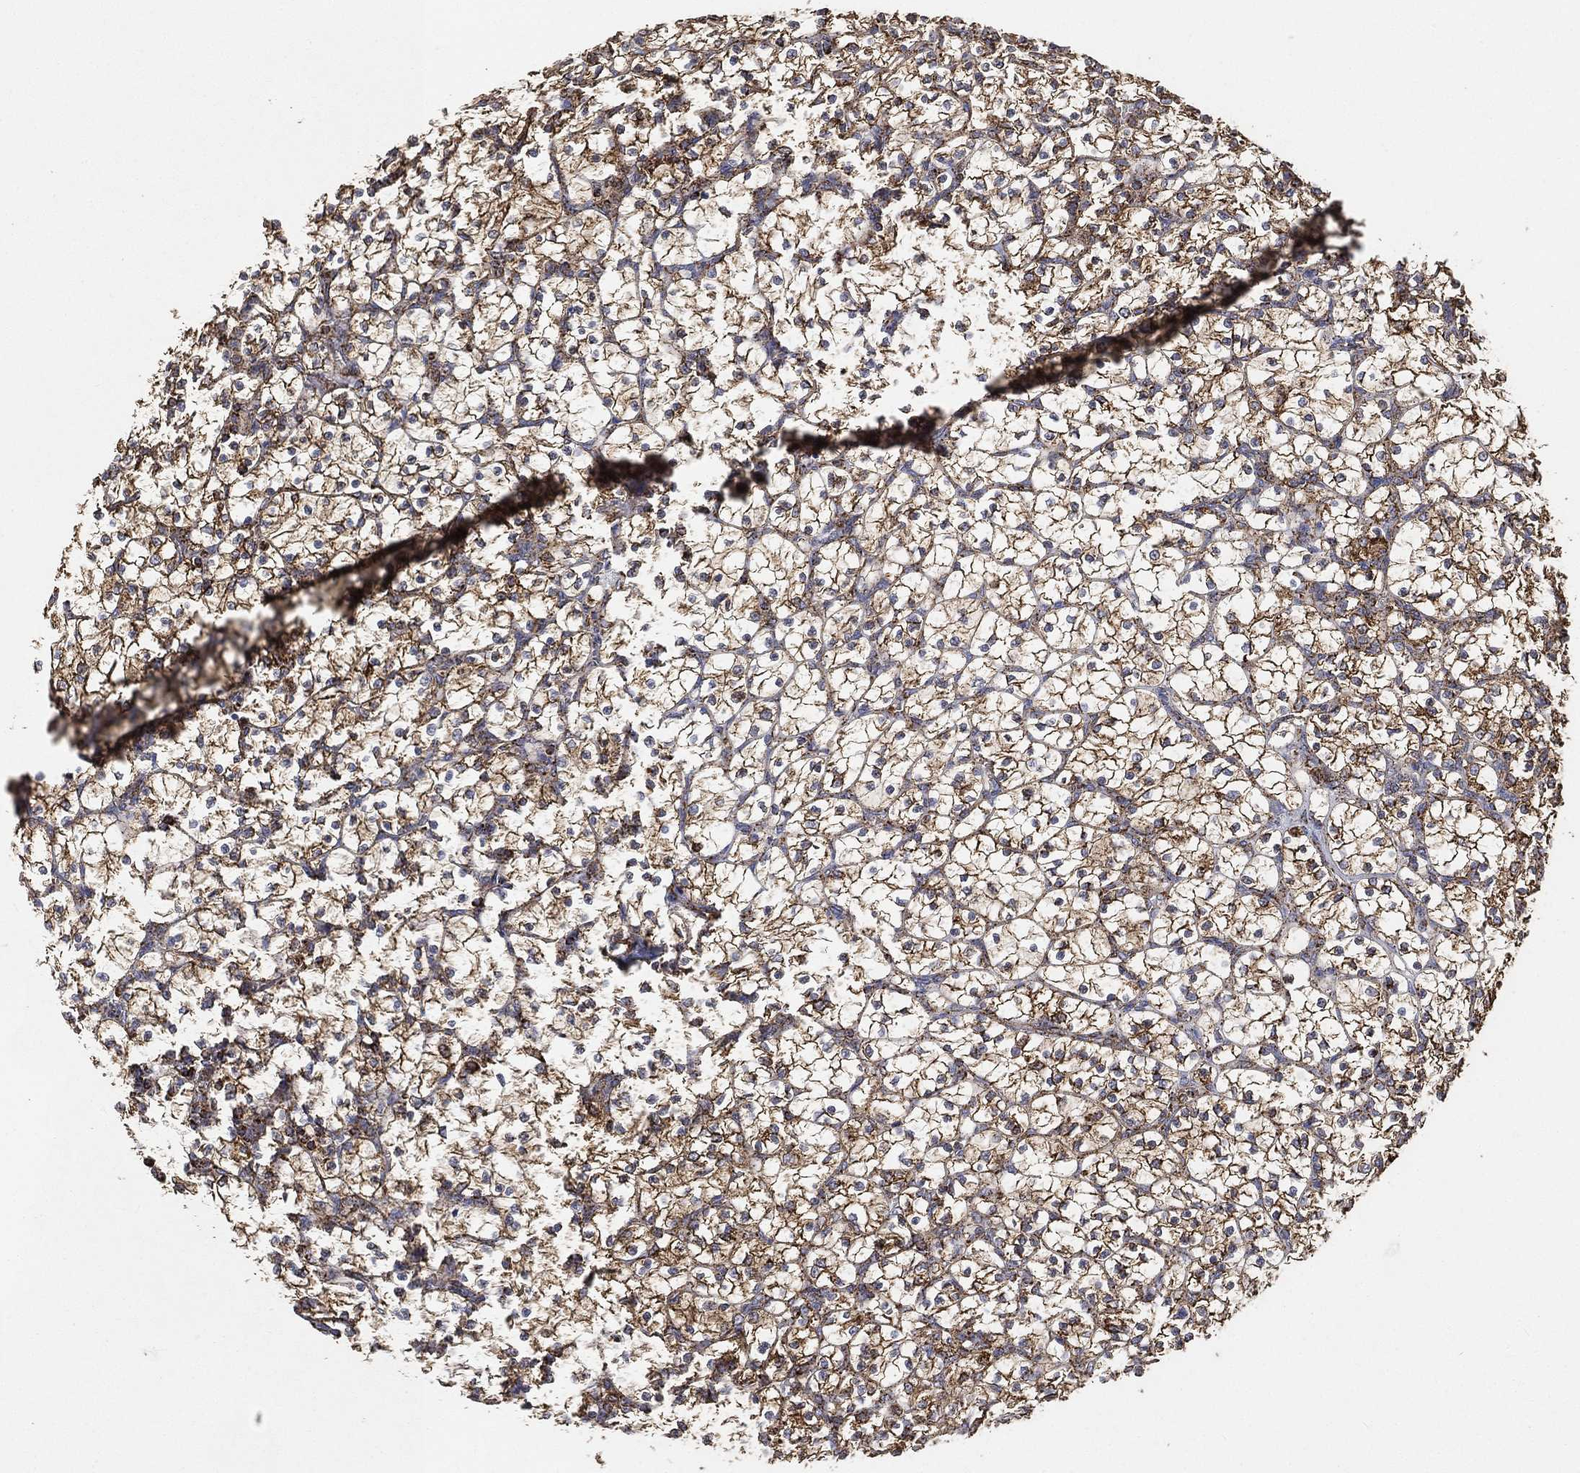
{"staining": {"intensity": "moderate", "quantity": ">75%", "location": "cytoplasmic/membranous"}, "tissue": "renal cancer", "cell_type": "Tumor cells", "image_type": "cancer", "snomed": [{"axis": "morphology", "description": "Adenocarcinoma, NOS"}, {"axis": "topography", "description": "Kidney"}], "caption": "Immunohistochemical staining of renal adenocarcinoma displays medium levels of moderate cytoplasmic/membranous protein positivity in approximately >75% of tumor cells.", "gene": "SLC38A7", "patient": {"sex": "female", "age": 89}}